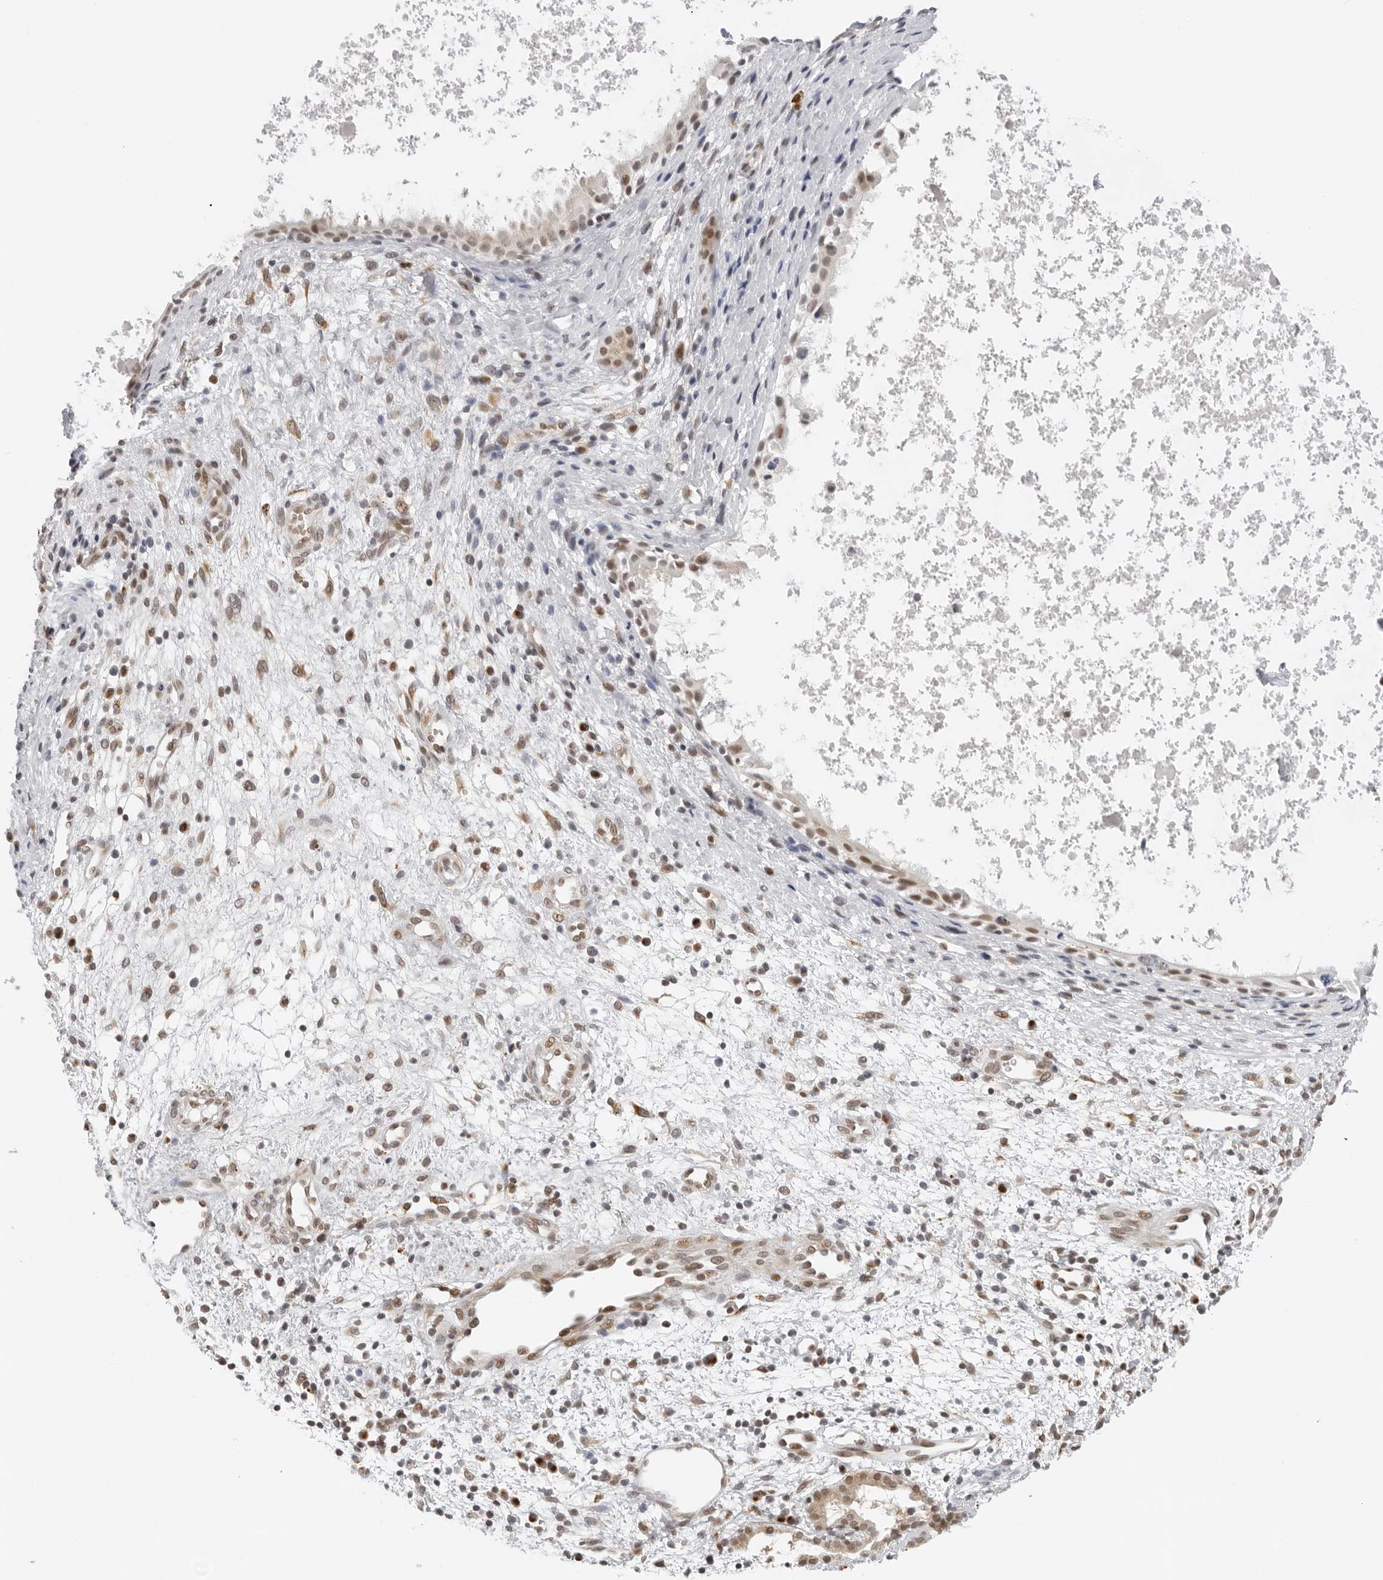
{"staining": {"intensity": "moderate", "quantity": "<25%", "location": "nuclear"}, "tissue": "nasopharynx", "cell_type": "Respiratory epithelial cells", "image_type": "normal", "snomed": [{"axis": "morphology", "description": "Normal tissue, NOS"}, {"axis": "topography", "description": "Nasopharynx"}], "caption": "Respiratory epithelial cells reveal low levels of moderate nuclear staining in approximately <25% of cells in normal nasopharynx. Immunohistochemistry (ihc) stains the protein in brown and the nuclei are stained blue.", "gene": "TOX4", "patient": {"sex": "male", "age": 22}}